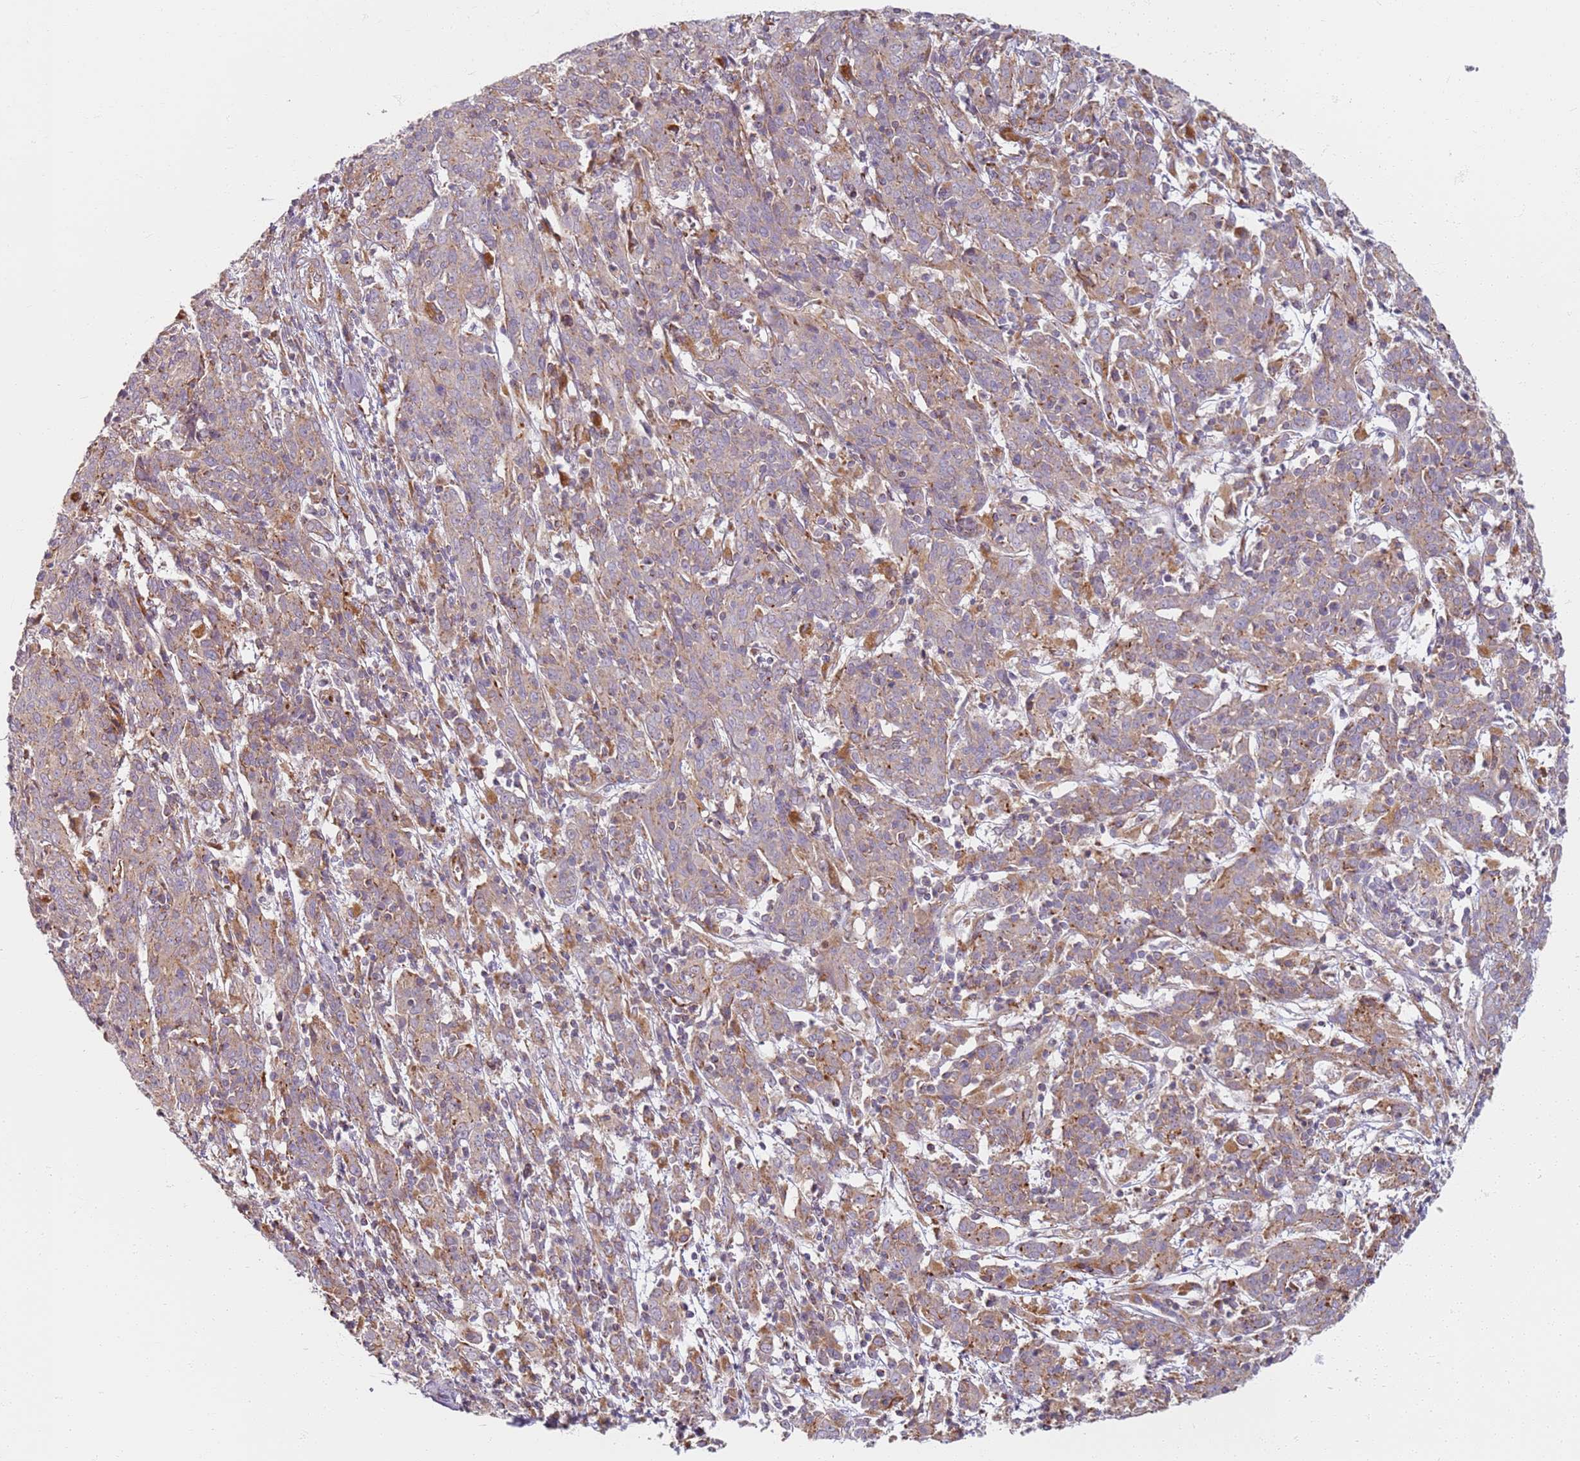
{"staining": {"intensity": "weak", "quantity": "25%-75%", "location": "cytoplasmic/membranous"}, "tissue": "cervical cancer", "cell_type": "Tumor cells", "image_type": "cancer", "snomed": [{"axis": "morphology", "description": "Squamous cell carcinoma, NOS"}, {"axis": "topography", "description": "Cervix"}], "caption": "High-magnification brightfield microscopy of squamous cell carcinoma (cervical) stained with DAB (3,3'-diaminobenzidine) (brown) and counterstained with hematoxylin (blue). tumor cells exhibit weak cytoplasmic/membranous expression is seen in about25%-75% of cells. The staining was performed using DAB to visualize the protein expression in brown, while the nuclei were stained in blue with hematoxylin (Magnification: 20x).", "gene": "PROKR2", "patient": {"sex": "female", "age": 67}}